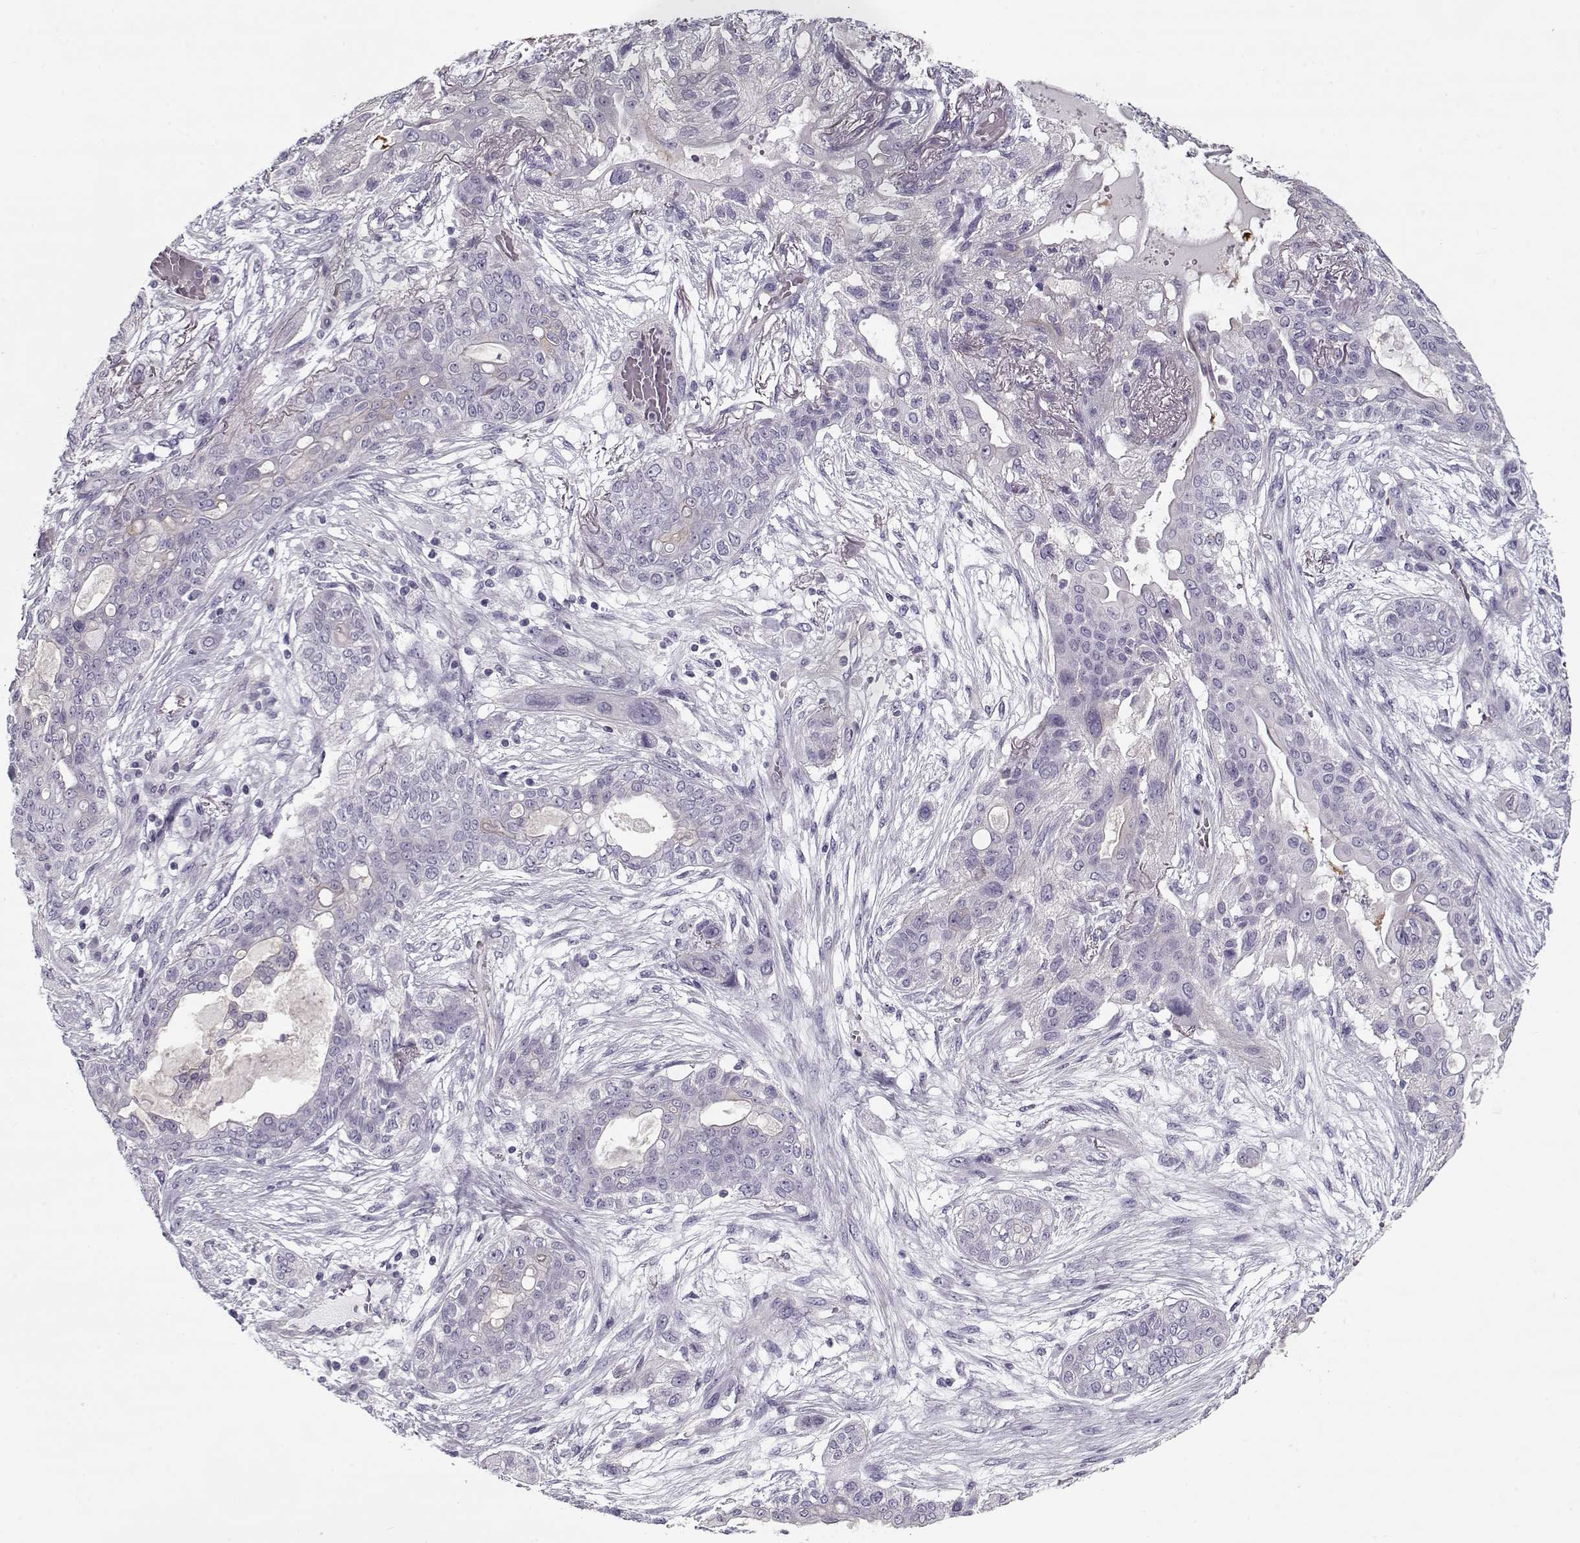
{"staining": {"intensity": "negative", "quantity": "none", "location": "none"}, "tissue": "lung cancer", "cell_type": "Tumor cells", "image_type": "cancer", "snomed": [{"axis": "morphology", "description": "Squamous cell carcinoma, NOS"}, {"axis": "topography", "description": "Lung"}], "caption": "Tumor cells show no significant staining in lung squamous cell carcinoma. (DAB immunohistochemistry (IHC) with hematoxylin counter stain).", "gene": "CCDC136", "patient": {"sex": "female", "age": 70}}